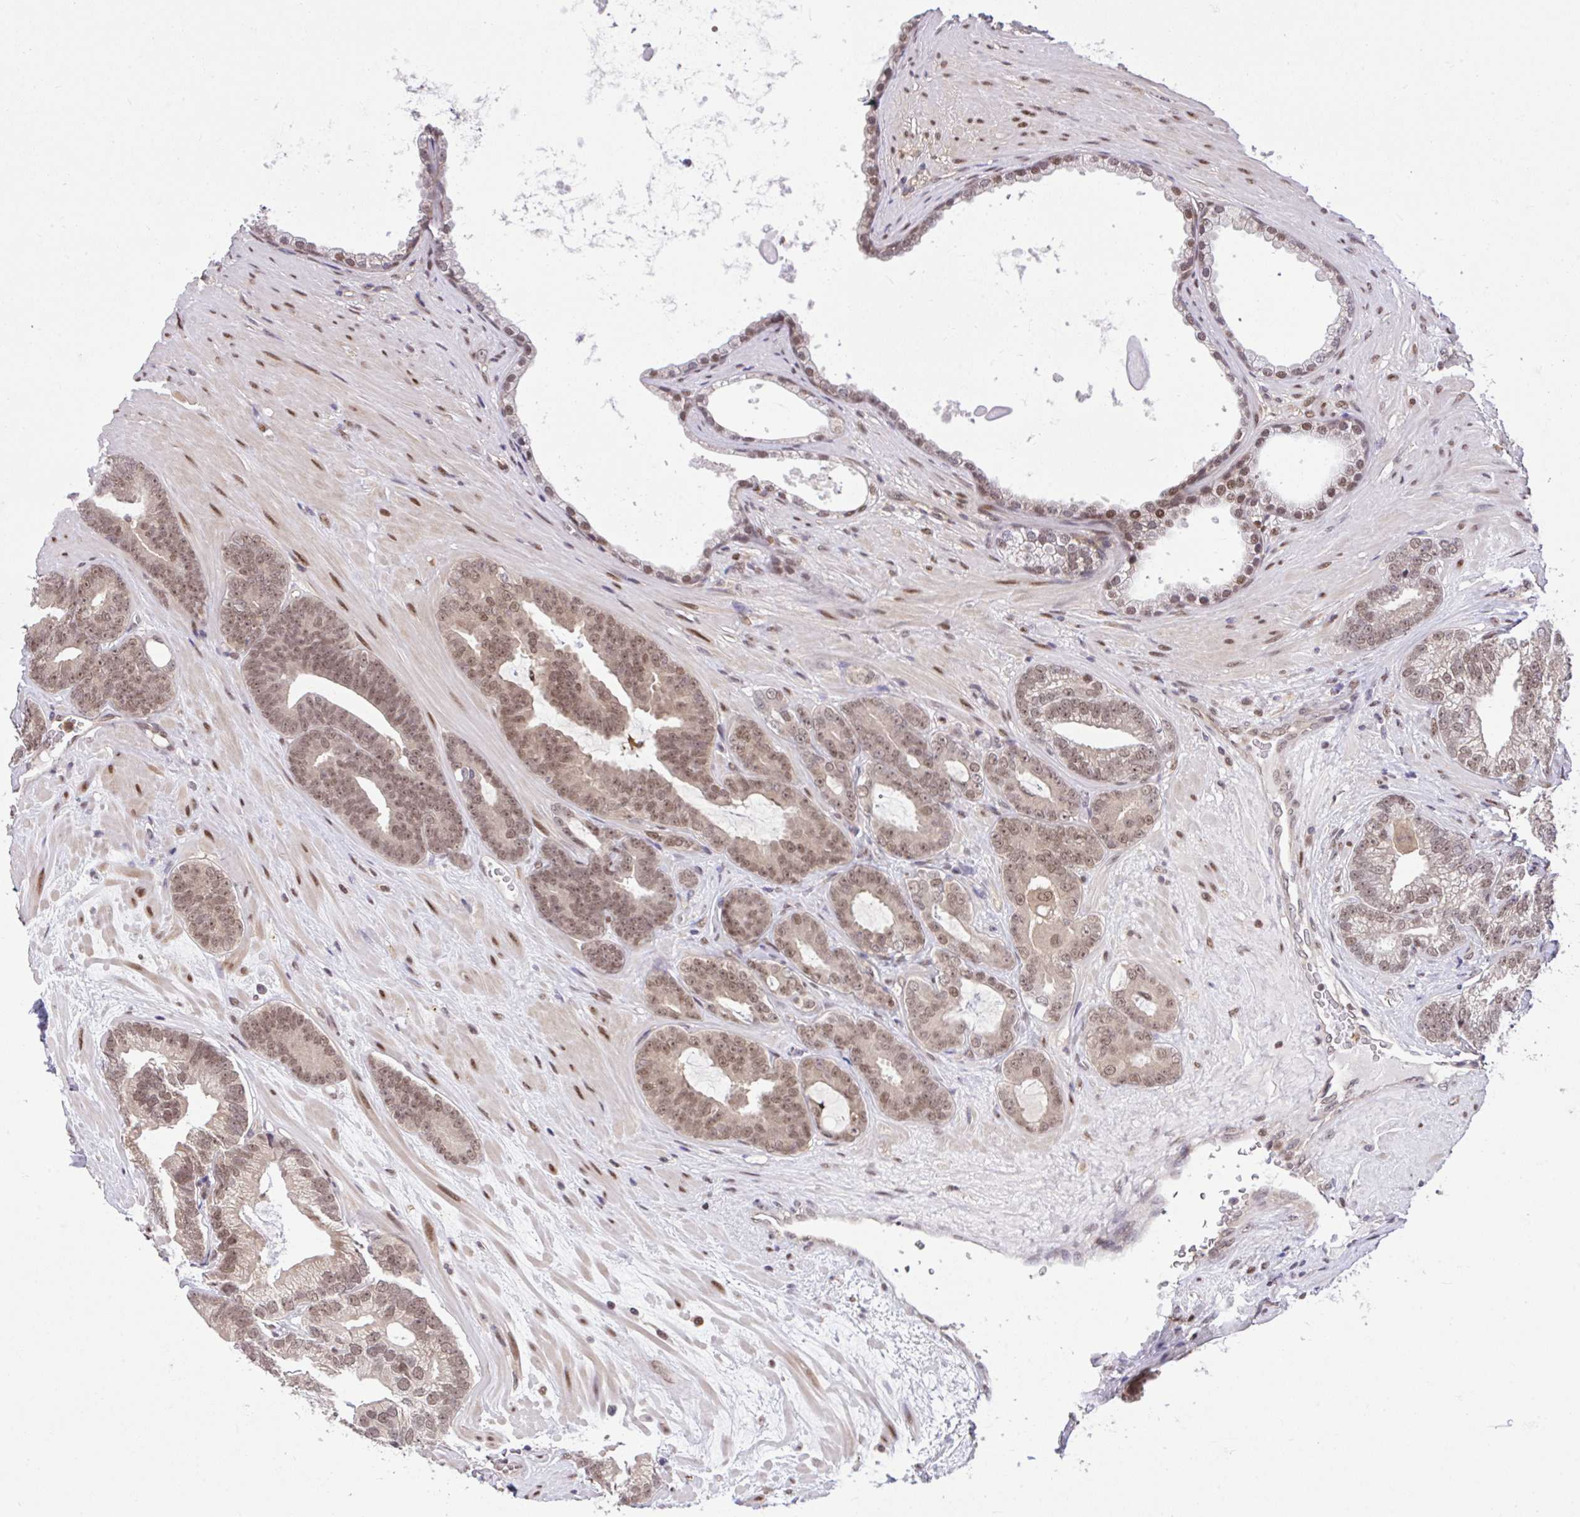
{"staining": {"intensity": "weak", "quantity": ">75%", "location": "nuclear"}, "tissue": "prostate cancer", "cell_type": "Tumor cells", "image_type": "cancer", "snomed": [{"axis": "morphology", "description": "Adenocarcinoma, Low grade"}, {"axis": "topography", "description": "Prostate"}], "caption": "Tumor cells exhibit low levels of weak nuclear staining in approximately >75% of cells in human prostate adenocarcinoma (low-grade). Nuclei are stained in blue.", "gene": "GLIS3", "patient": {"sex": "male", "age": 61}}